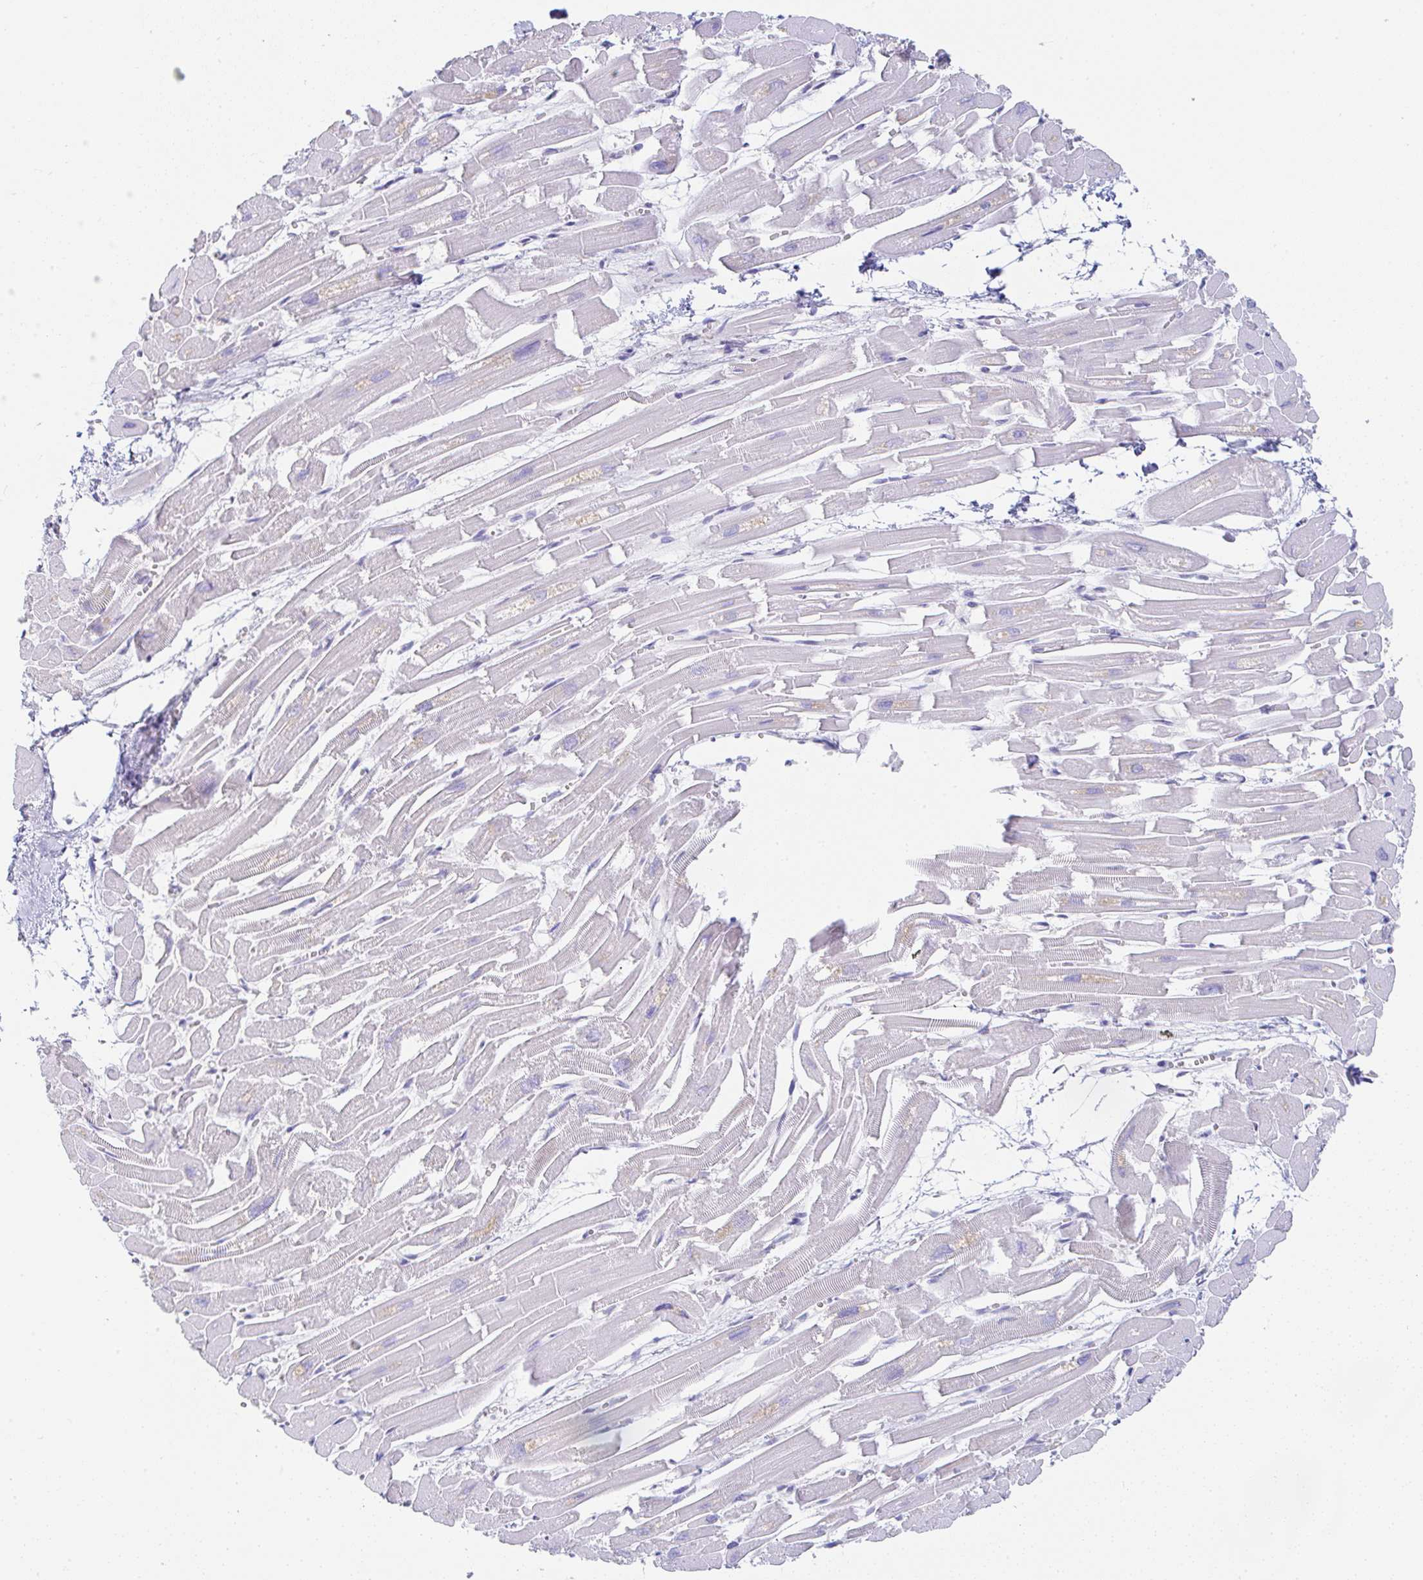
{"staining": {"intensity": "moderate", "quantity": "<25%", "location": "cytoplasmic/membranous"}, "tissue": "heart muscle", "cell_type": "Cardiomyocytes", "image_type": "normal", "snomed": [{"axis": "morphology", "description": "Normal tissue, NOS"}, {"axis": "topography", "description": "Heart"}], "caption": "Human heart muscle stained for a protein (brown) shows moderate cytoplasmic/membranous positive positivity in approximately <25% of cardiomyocytes.", "gene": "DERL2", "patient": {"sex": "male", "age": 54}}